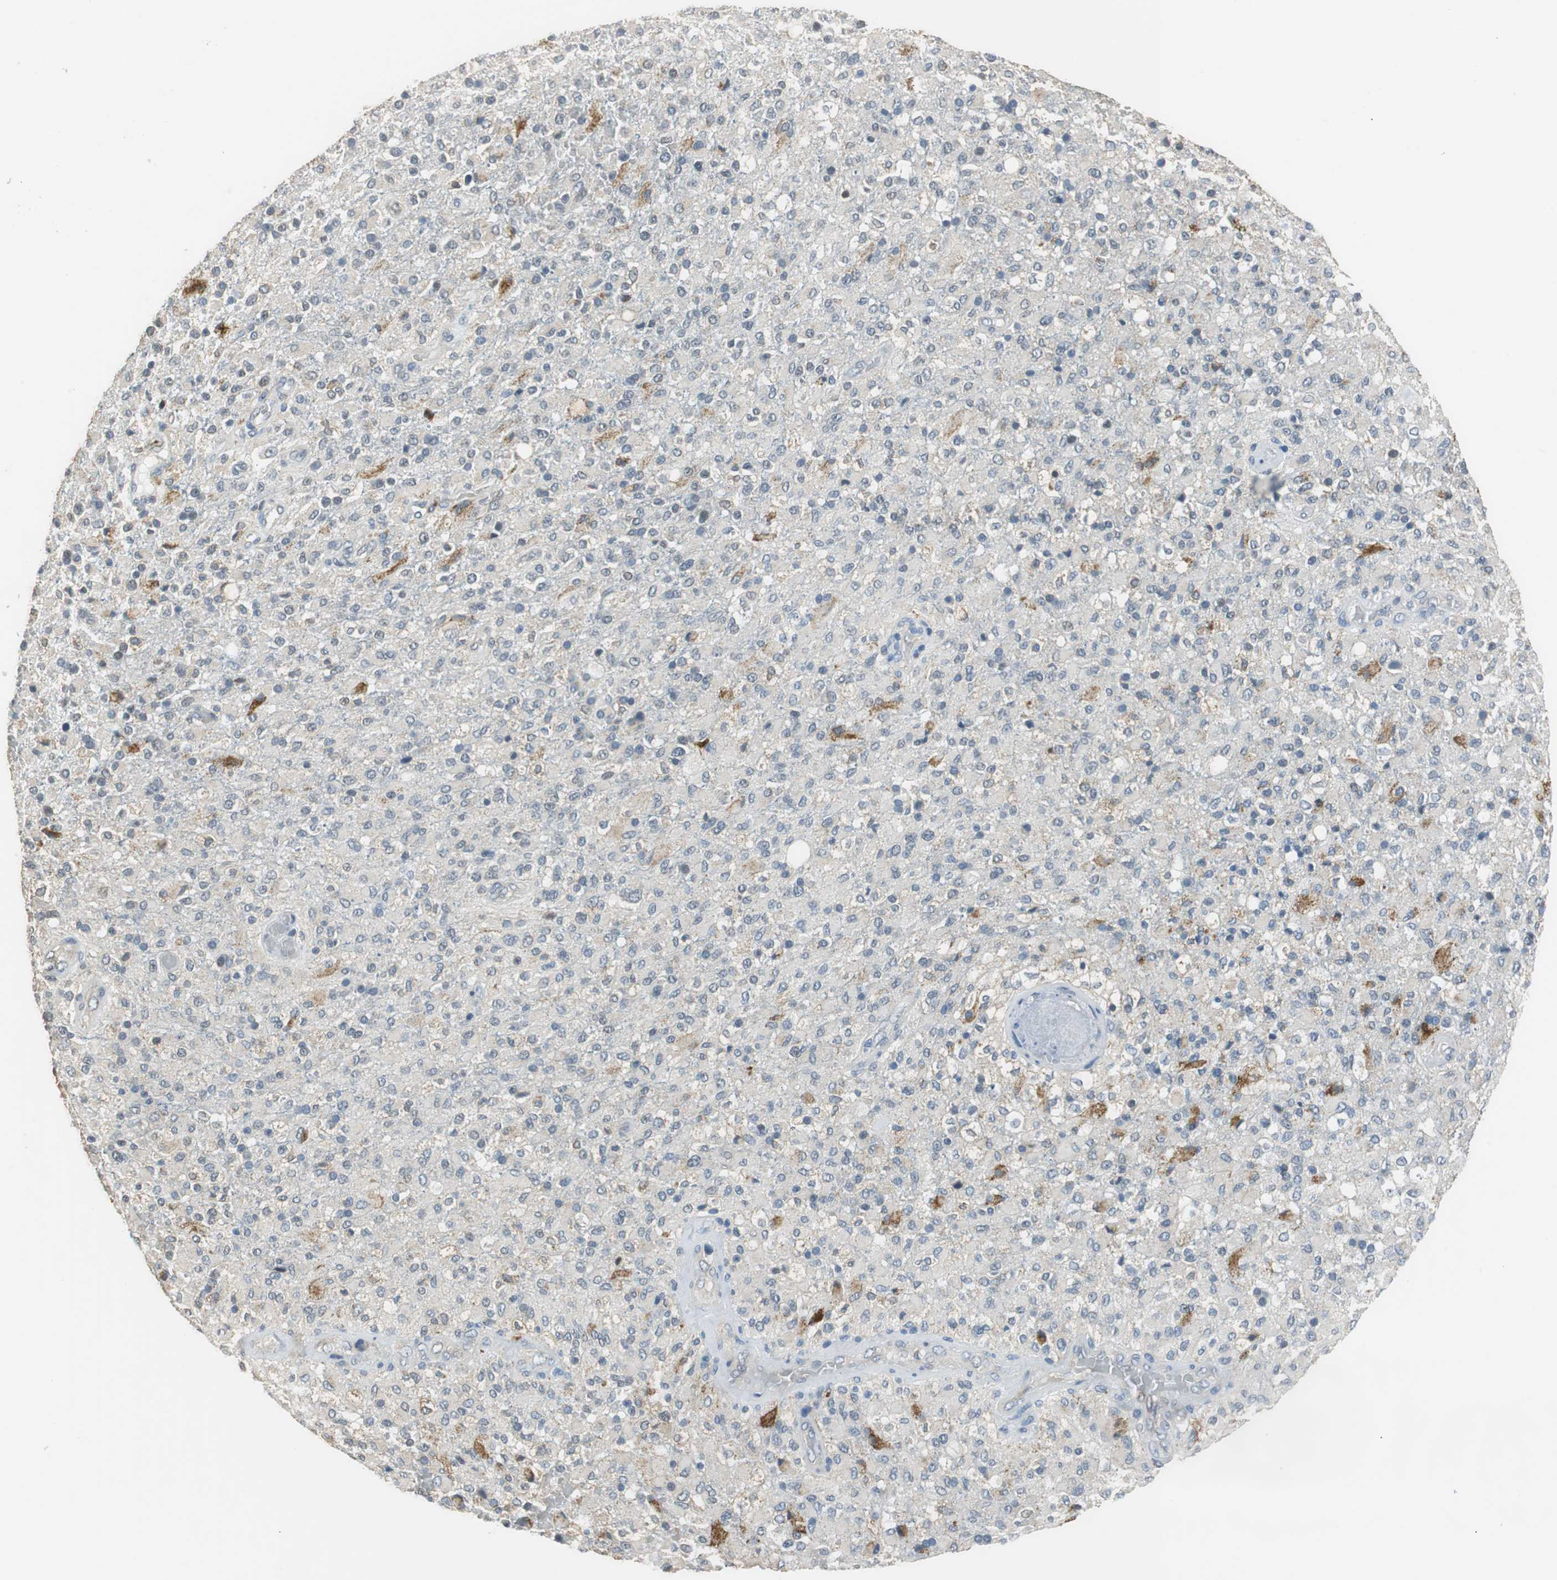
{"staining": {"intensity": "weak", "quantity": "<25%", "location": "cytoplasmic/membranous"}, "tissue": "glioma", "cell_type": "Tumor cells", "image_type": "cancer", "snomed": [{"axis": "morphology", "description": "Glioma, malignant, High grade"}, {"axis": "topography", "description": "Brain"}], "caption": "Glioma was stained to show a protein in brown. There is no significant expression in tumor cells. (Brightfield microscopy of DAB (3,3'-diaminobenzidine) immunohistochemistry (IHC) at high magnification).", "gene": "ALDH4A1", "patient": {"sex": "male", "age": 71}}